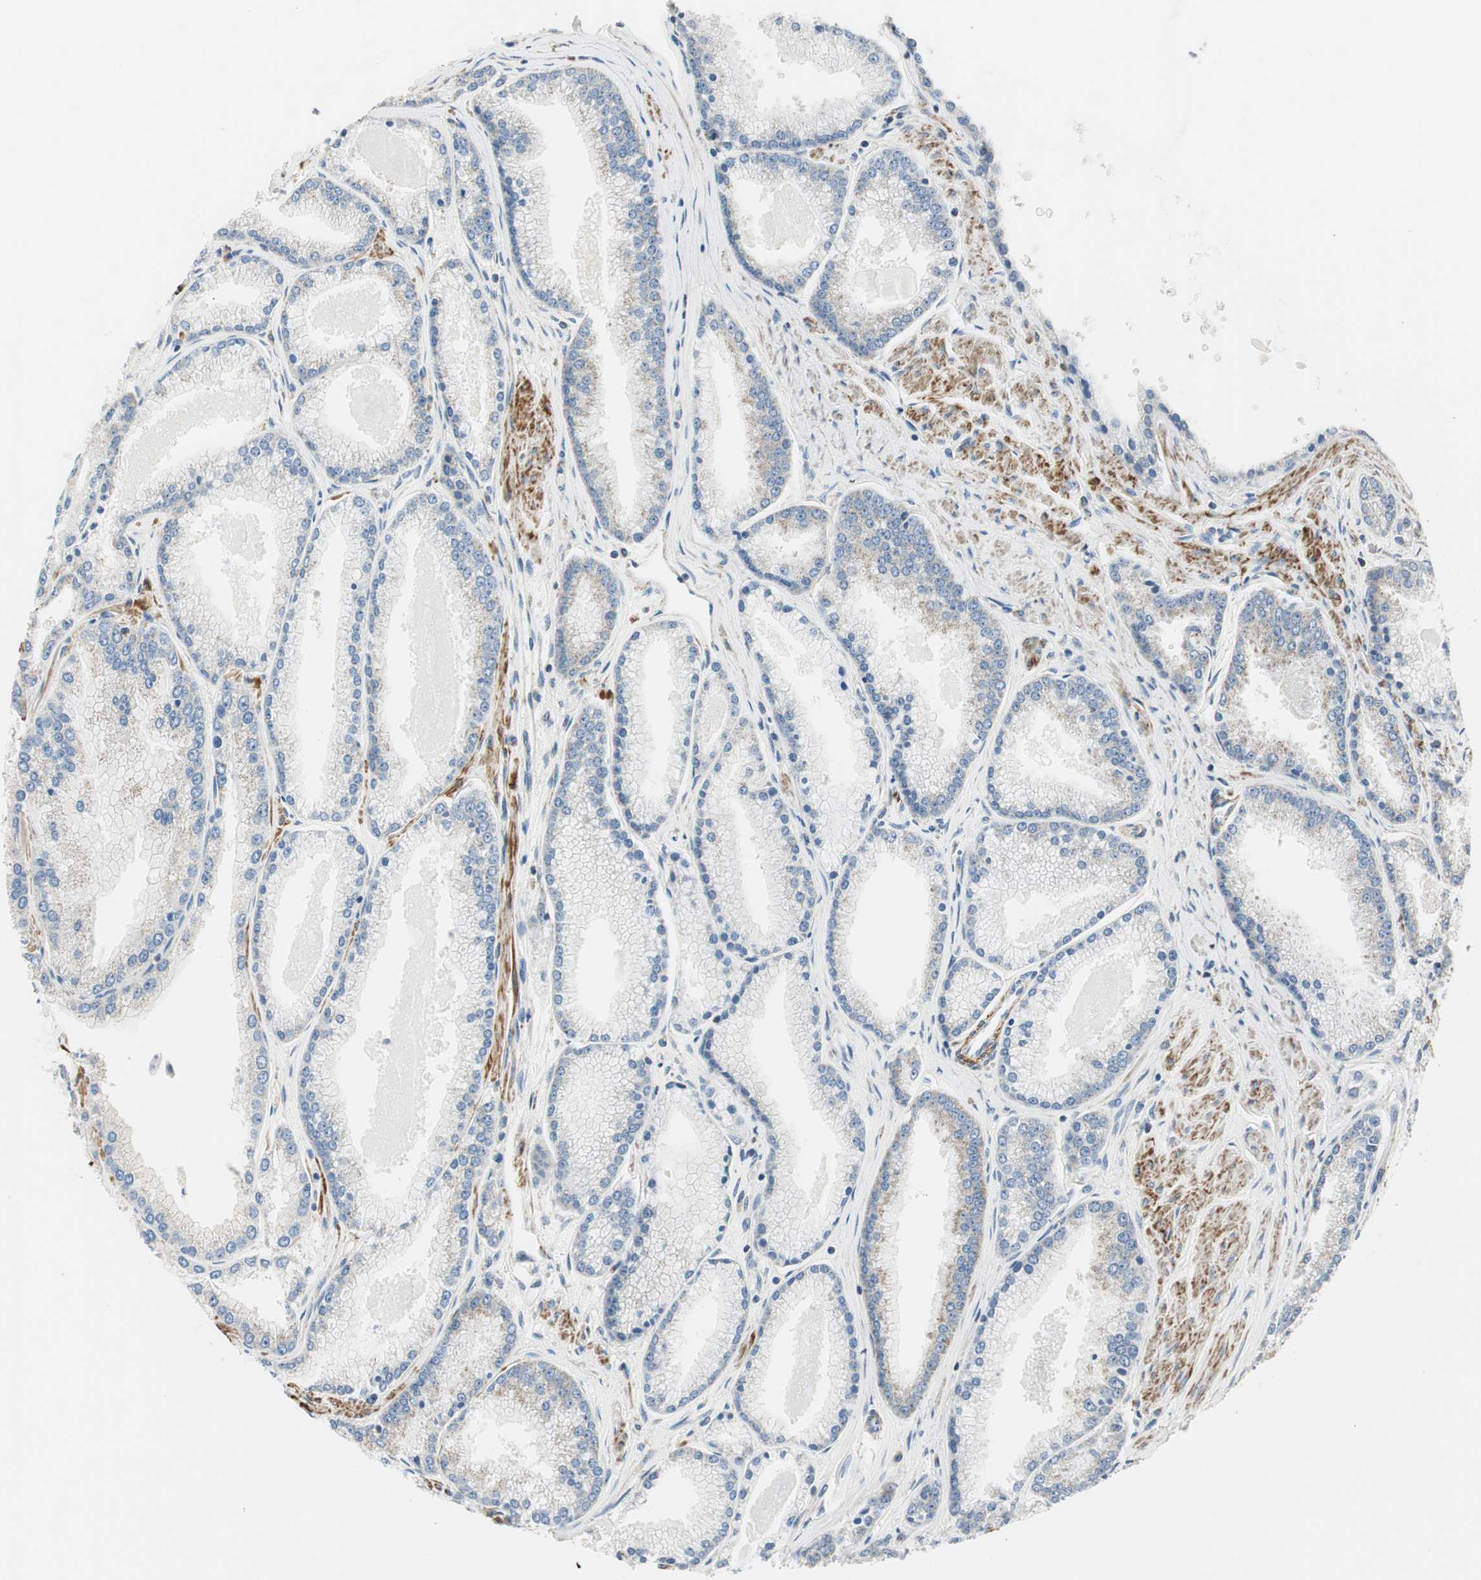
{"staining": {"intensity": "negative", "quantity": "none", "location": "none"}, "tissue": "prostate cancer", "cell_type": "Tumor cells", "image_type": "cancer", "snomed": [{"axis": "morphology", "description": "Adenocarcinoma, High grade"}, {"axis": "topography", "description": "Prostate"}], "caption": "Tumor cells show no significant staining in high-grade adenocarcinoma (prostate).", "gene": "RORB", "patient": {"sex": "male", "age": 61}}